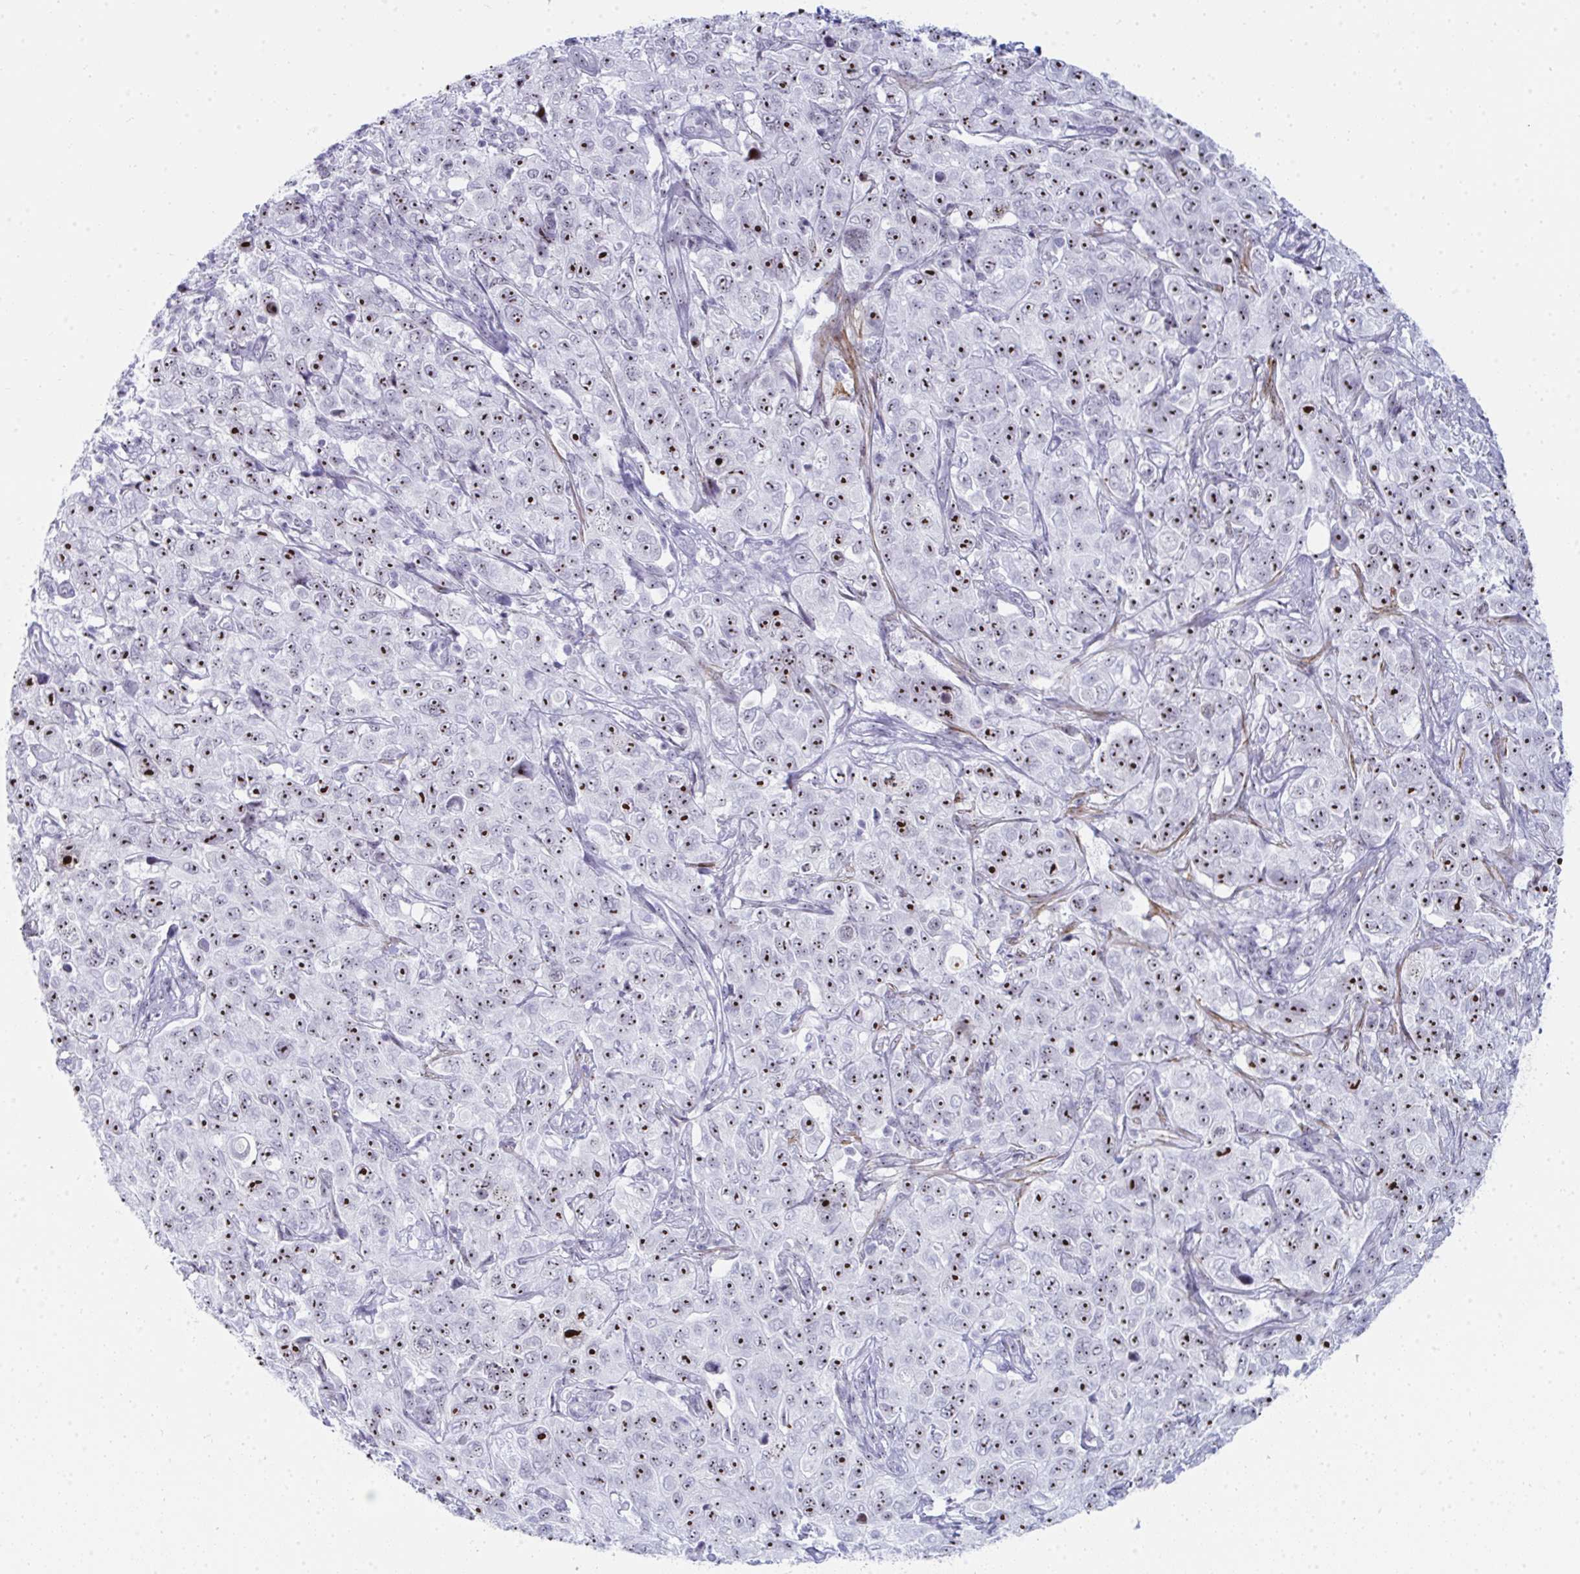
{"staining": {"intensity": "strong", "quantity": ">75%", "location": "nuclear"}, "tissue": "pancreatic cancer", "cell_type": "Tumor cells", "image_type": "cancer", "snomed": [{"axis": "morphology", "description": "Adenocarcinoma, NOS"}, {"axis": "topography", "description": "Pancreas"}], "caption": "Adenocarcinoma (pancreatic) stained with IHC demonstrates strong nuclear expression in about >75% of tumor cells. The staining was performed using DAB (3,3'-diaminobenzidine) to visualize the protein expression in brown, while the nuclei were stained in blue with hematoxylin (Magnification: 20x).", "gene": "NOP10", "patient": {"sex": "male", "age": 68}}